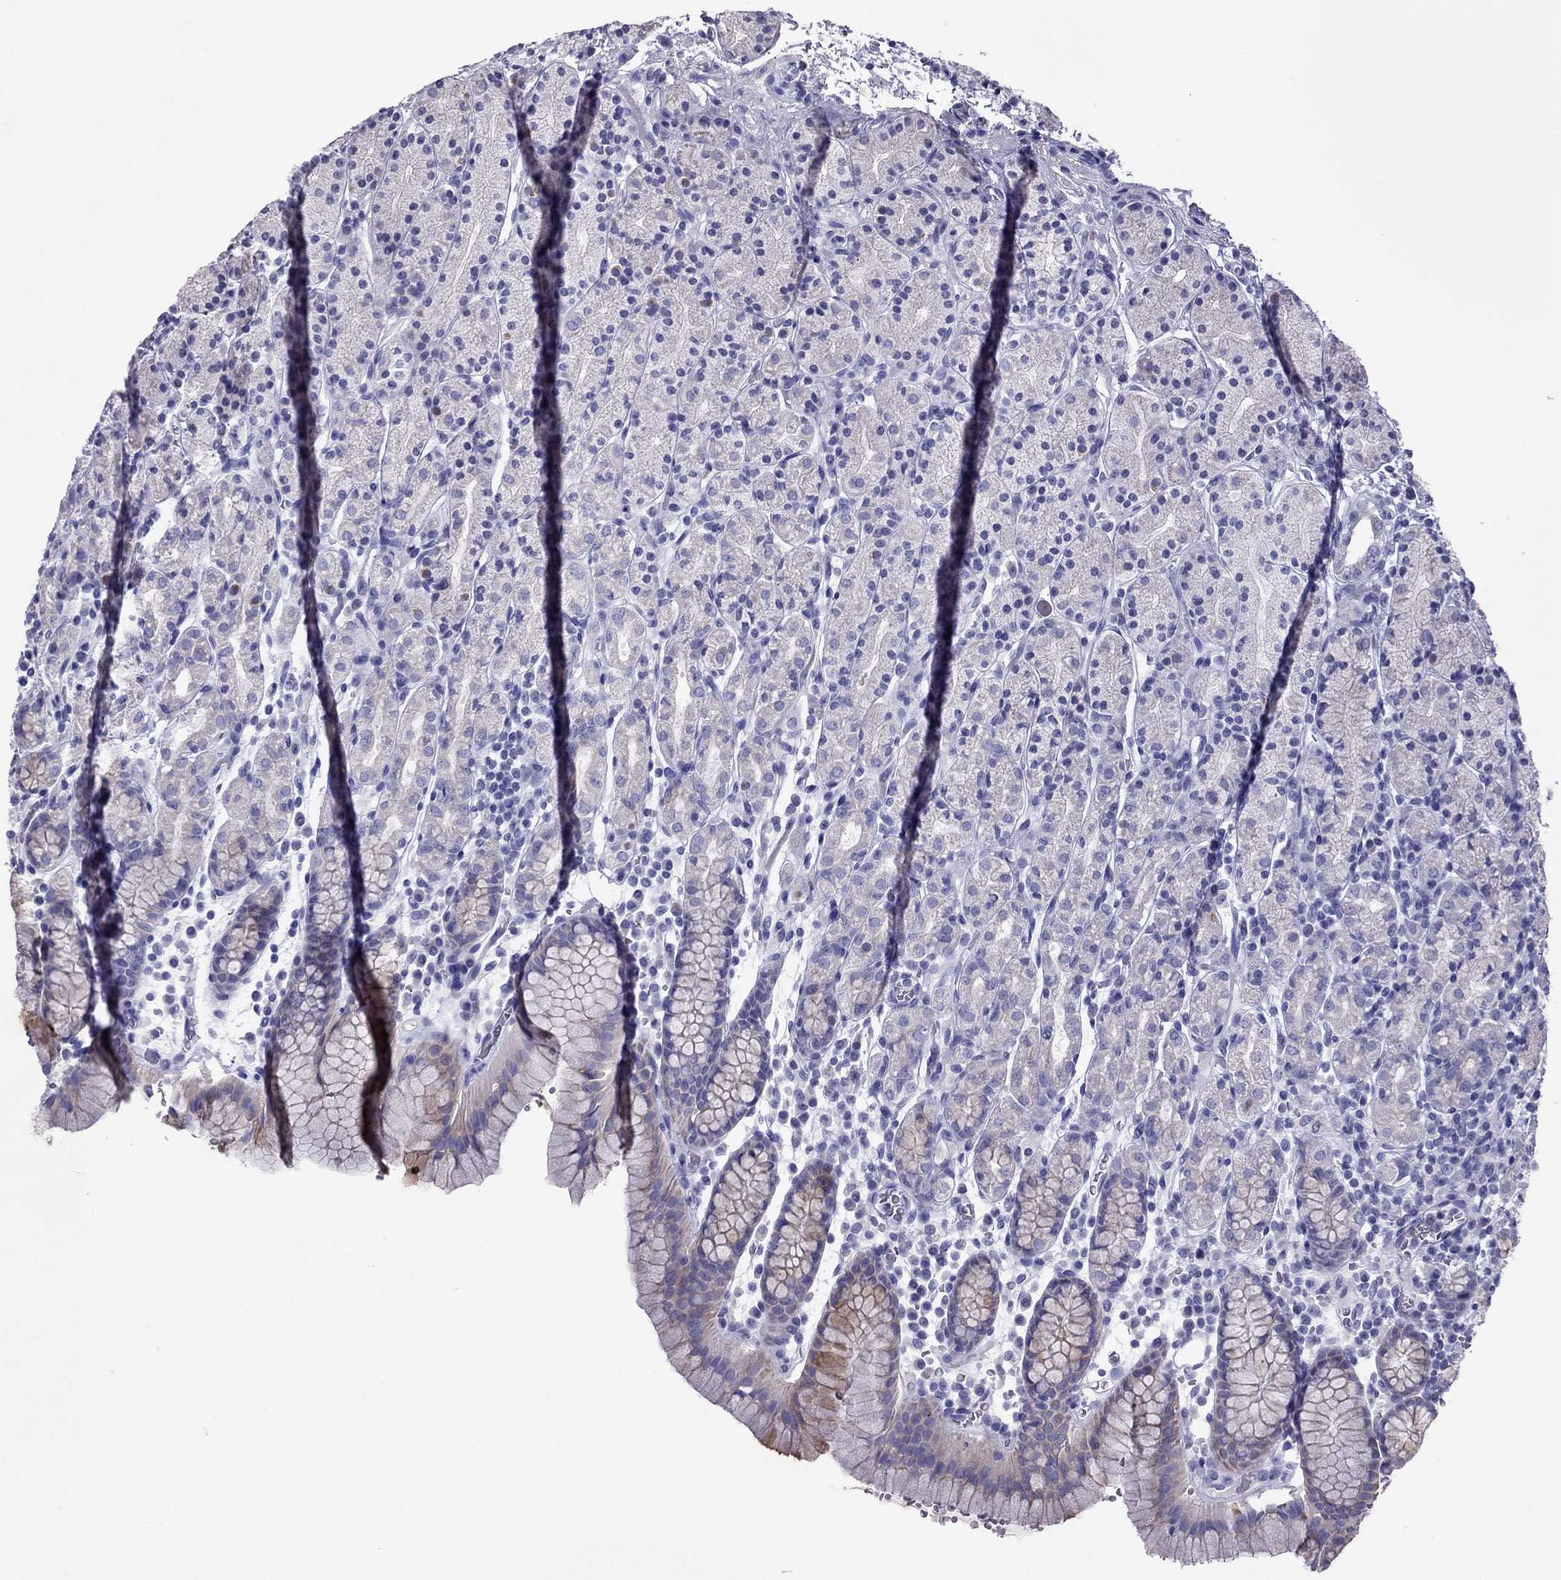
{"staining": {"intensity": "moderate", "quantity": "<25%", "location": "cytoplasmic/membranous"}, "tissue": "stomach", "cell_type": "Glandular cells", "image_type": "normal", "snomed": [{"axis": "morphology", "description": "Normal tissue, NOS"}, {"axis": "topography", "description": "Stomach, upper"}, {"axis": "topography", "description": "Stomach"}], "caption": "IHC (DAB (3,3'-diaminobenzidine)) staining of normal human stomach displays moderate cytoplasmic/membranous protein expression in approximately <25% of glandular cells. The staining was performed using DAB (3,3'-diaminobenzidine) to visualize the protein expression in brown, while the nuclei were stained in blue with hematoxylin (Magnification: 20x).", "gene": "MAEL", "patient": {"sex": "male", "age": 62}}